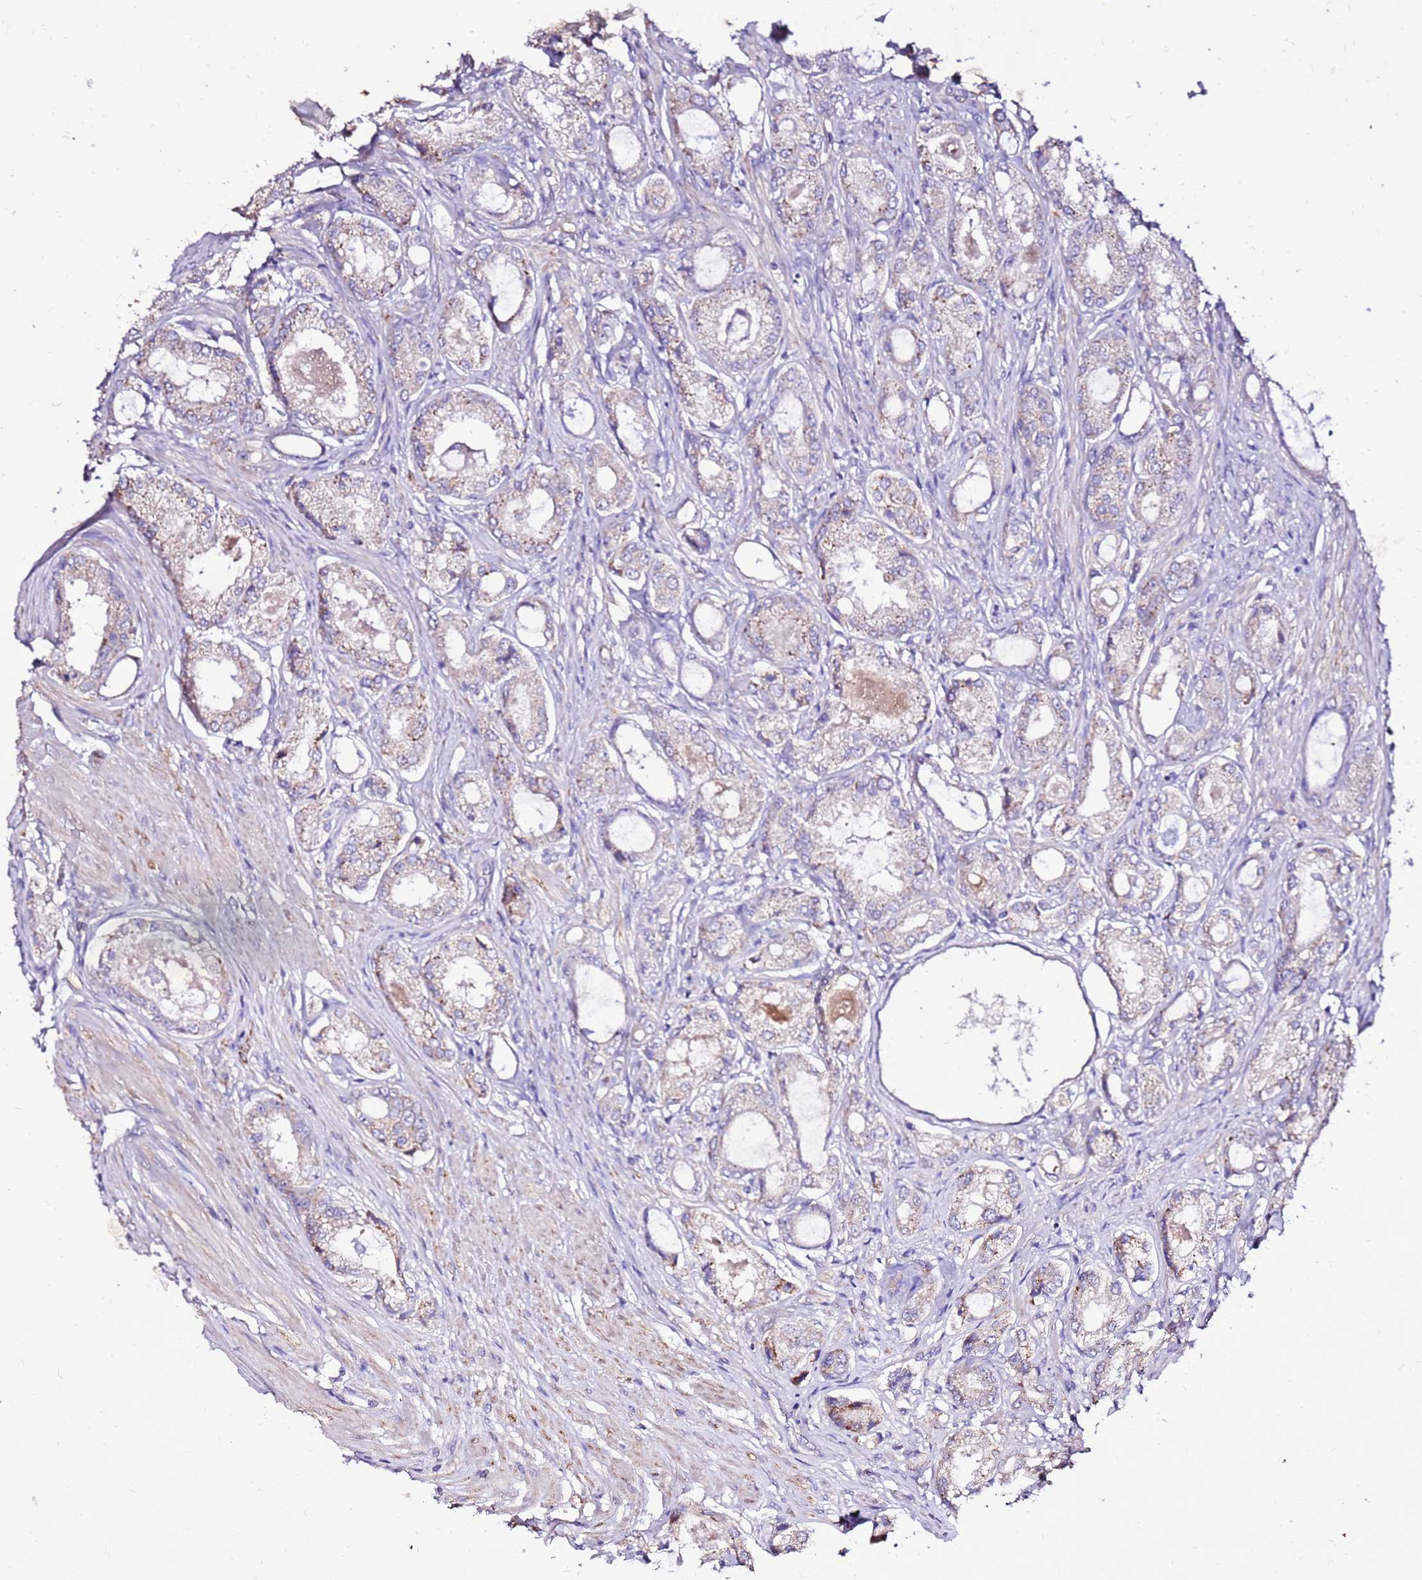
{"staining": {"intensity": "weak", "quantity": "<25%", "location": "cytoplasmic/membranous"}, "tissue": "prostate cancer", "cell_type": "Tumor cells", "image_type": "cancer", "snomed": [{"axis": "morphology", "description": "Adenocarcinoma, Low grade"}, {"axis": "topography", "description": "Prostate"}], "caption": "A high-resolution histopathology image shows IHC staining of prostate cancer, which displays no significant staining in tumor cells. (DAB immunohistochemistry (IHC), high magnification).", "gene": "TMEM106C", "patient": {"sex": "male", "age": 68}}